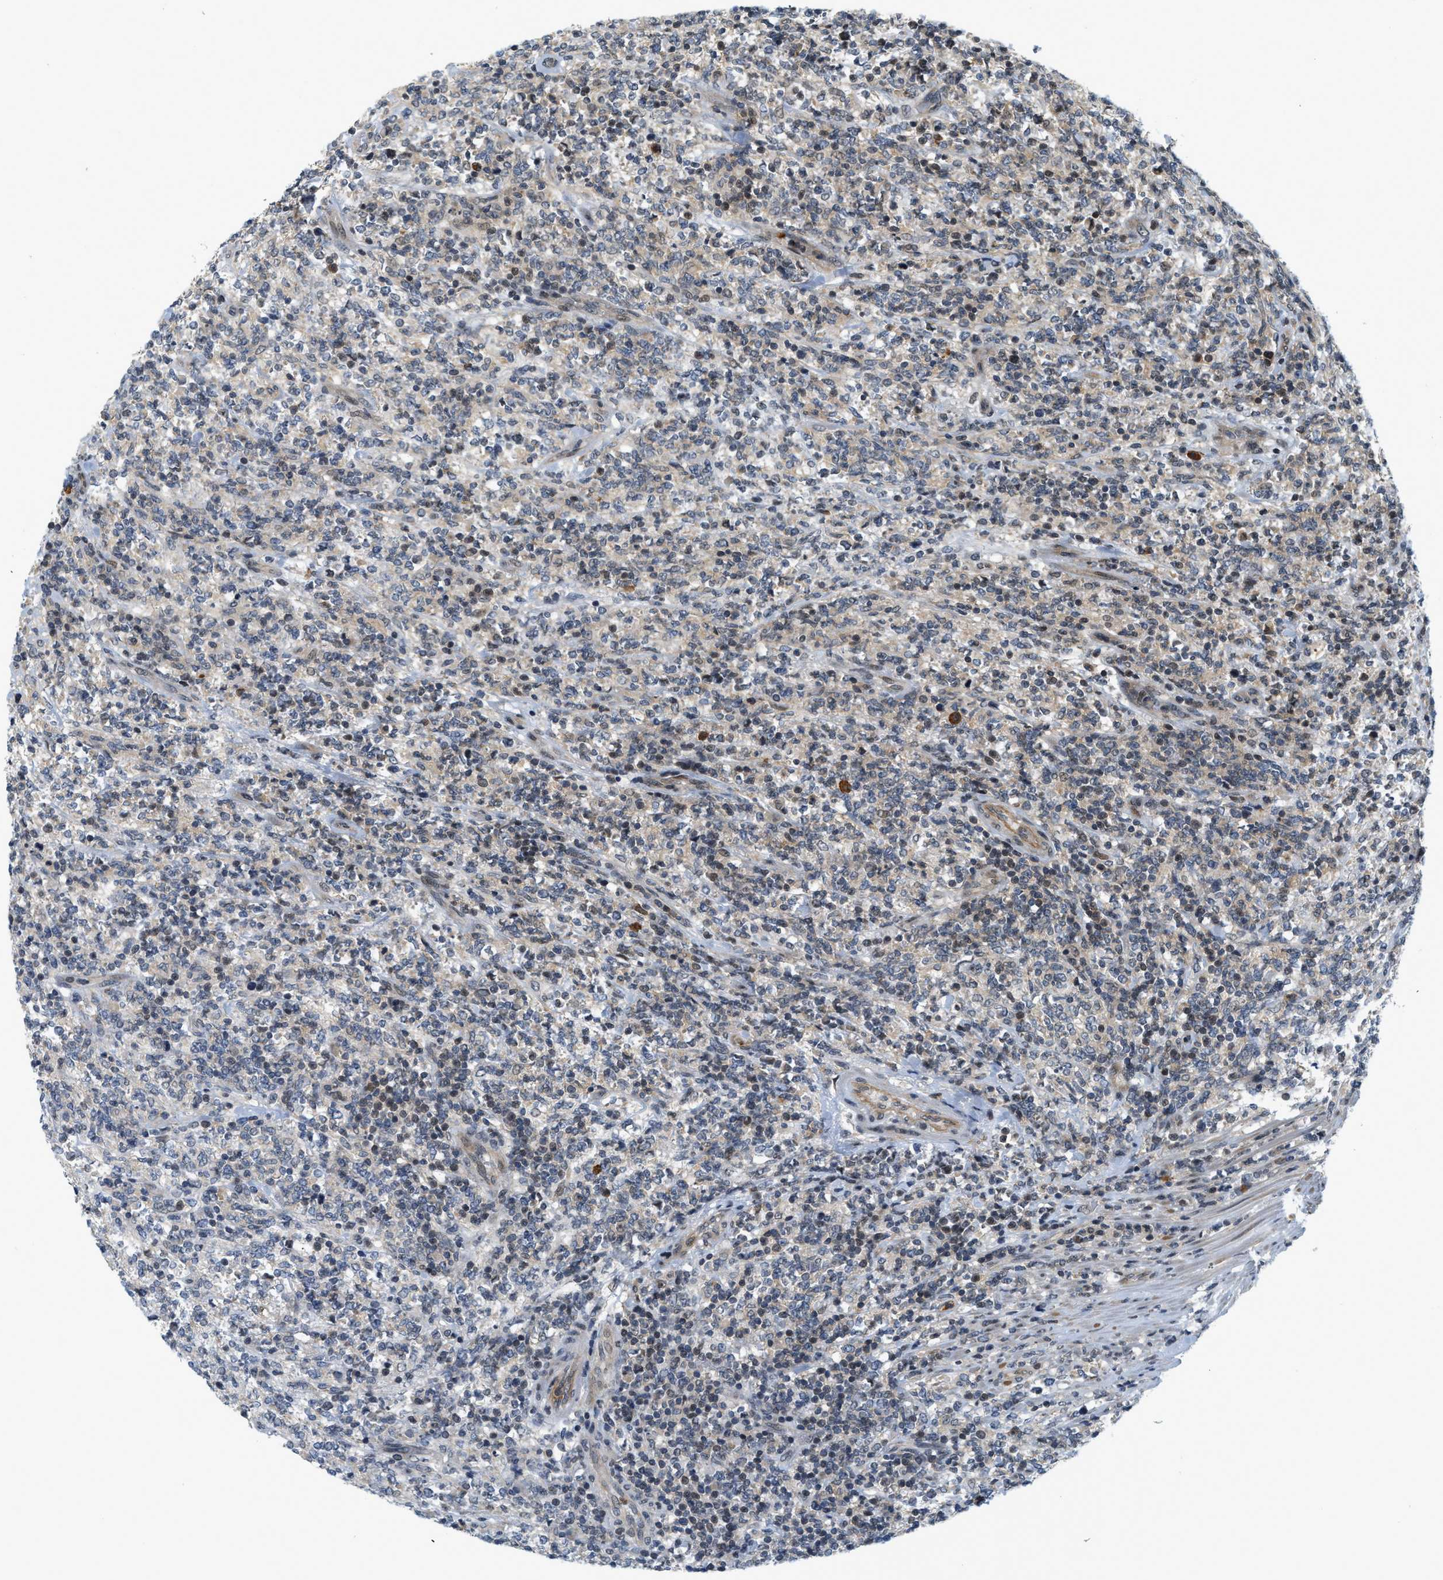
{"staining": {"intensity": "weak", "quantity": "25%-75%", "location": "cytoplasmic/membranous"}, "tissue": "lymphoma", "cell_type": "Tumor cells", "image_type": "cancer", "snomed": [{"axis": "morphology", "description": "Malignant lymphoma, non-Hodgkin's type, High grade"}, {"axis": "topography", "description": "Soft tissue"}], "caption": "Lymphoma tissue reveals weak cytoplasmic/membranous positivity in approximately 25%-75% of tumor cells The staining is performed using DAB brown chromogen to label protein expression. The nuclei are counter-stained blue using hematoxylin.", "gene": "KMT2A", "patient": {"sex": "male", "age": 18}}